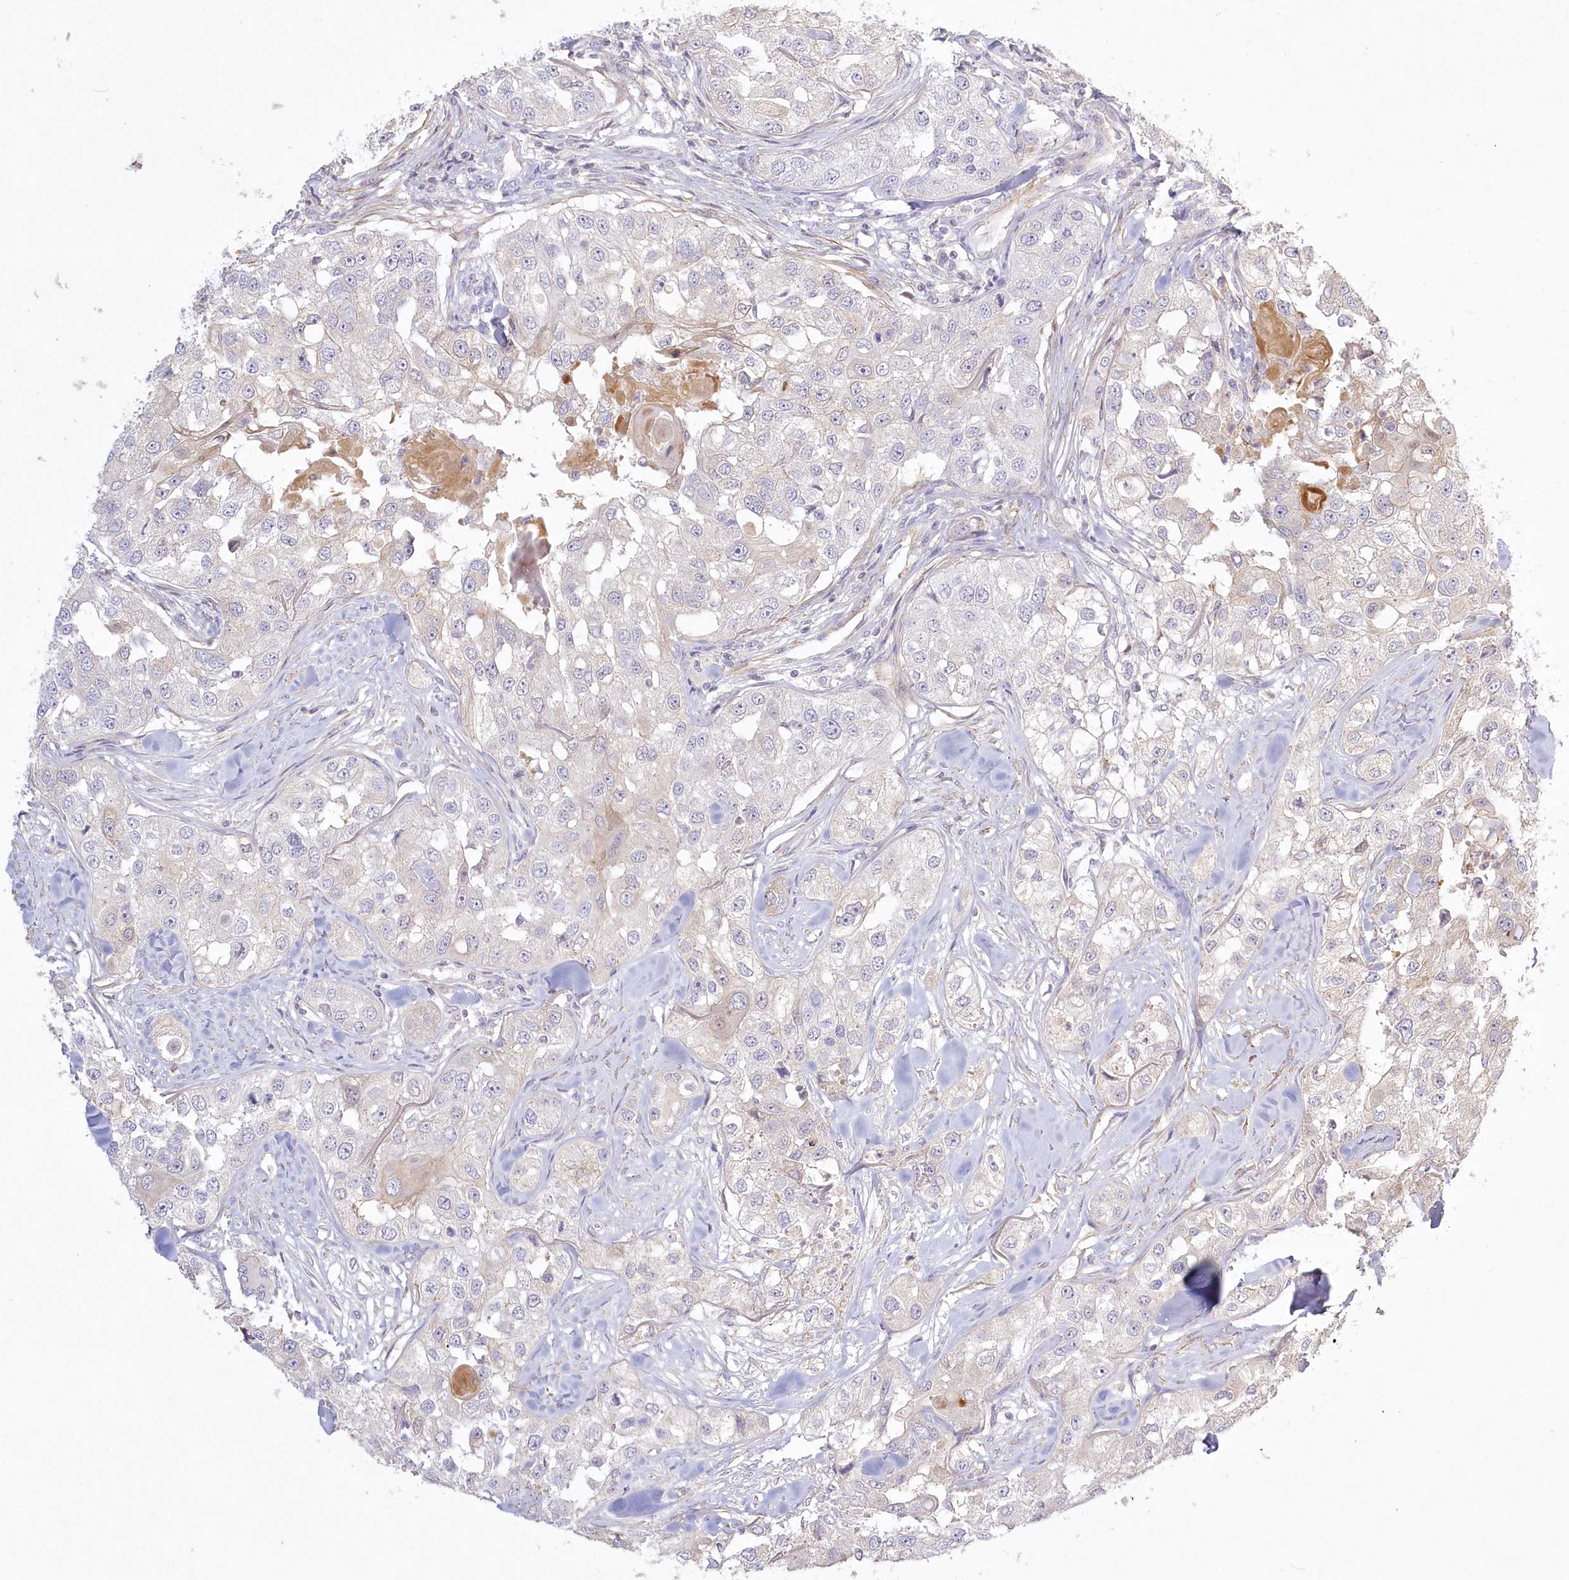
{"staining": {"intensity": "negative", "quantity": "none", "location": "none"}, "tissue": "head and neck cancer", "cell_type": "Tumor cells", "image_type": "cancer", "snomed": [{"axis": "morphology", "description": "Normal tissue, NOS"}, {"axis": "morphology", "description": "Squamous cell carcinoma, NOS"}, {"axis": "topography", "description": "Skeletal muscle"}, {"axis": "topography", "description": "Head-Neck"}], "caption": "IHC of squamous cell carcinoma (head and neck) exhibits no positivity in tumor cells.", "gene": "INPP4B", "patient": {"sex": "male", "age": 51}}